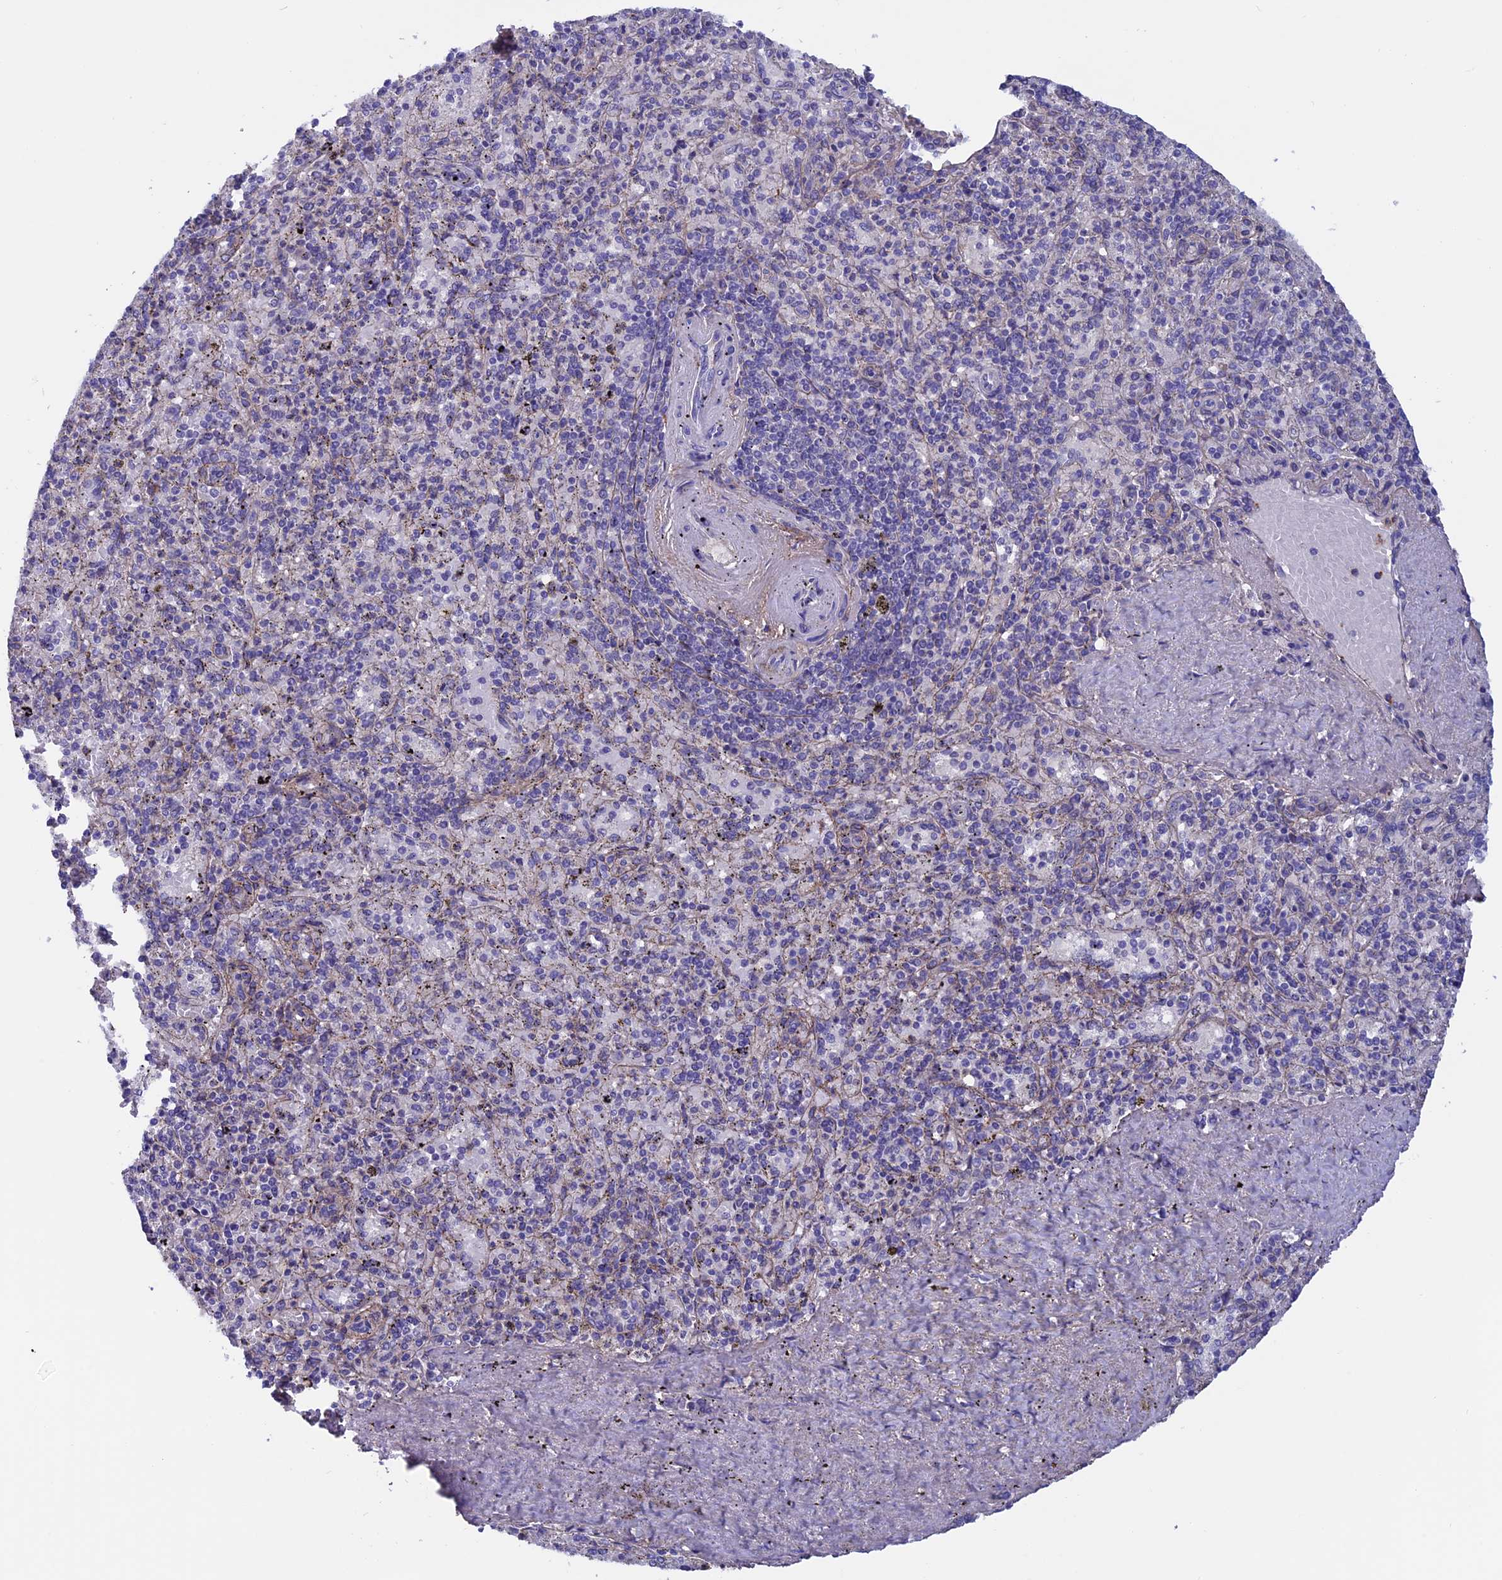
{"staining": {"intensity": "negative", "quantity": "none", "location": "none"}, "tissue": "spleen", "cell_type": "Cells in red pulp", "image_type": "normal", "snomed": [{"axis": "morphology", "description": "Normal tissue, NOS"}, {"axis": "topography", "description": "Spleen"}], "caption": "Micrograph shows no significant protein staining in cells in red pulp of benign spleen. (IHC, brightfield microscopy, high magnification).", "gene": "COL4A3", "patient": {"sex": "male", "age": 82}}